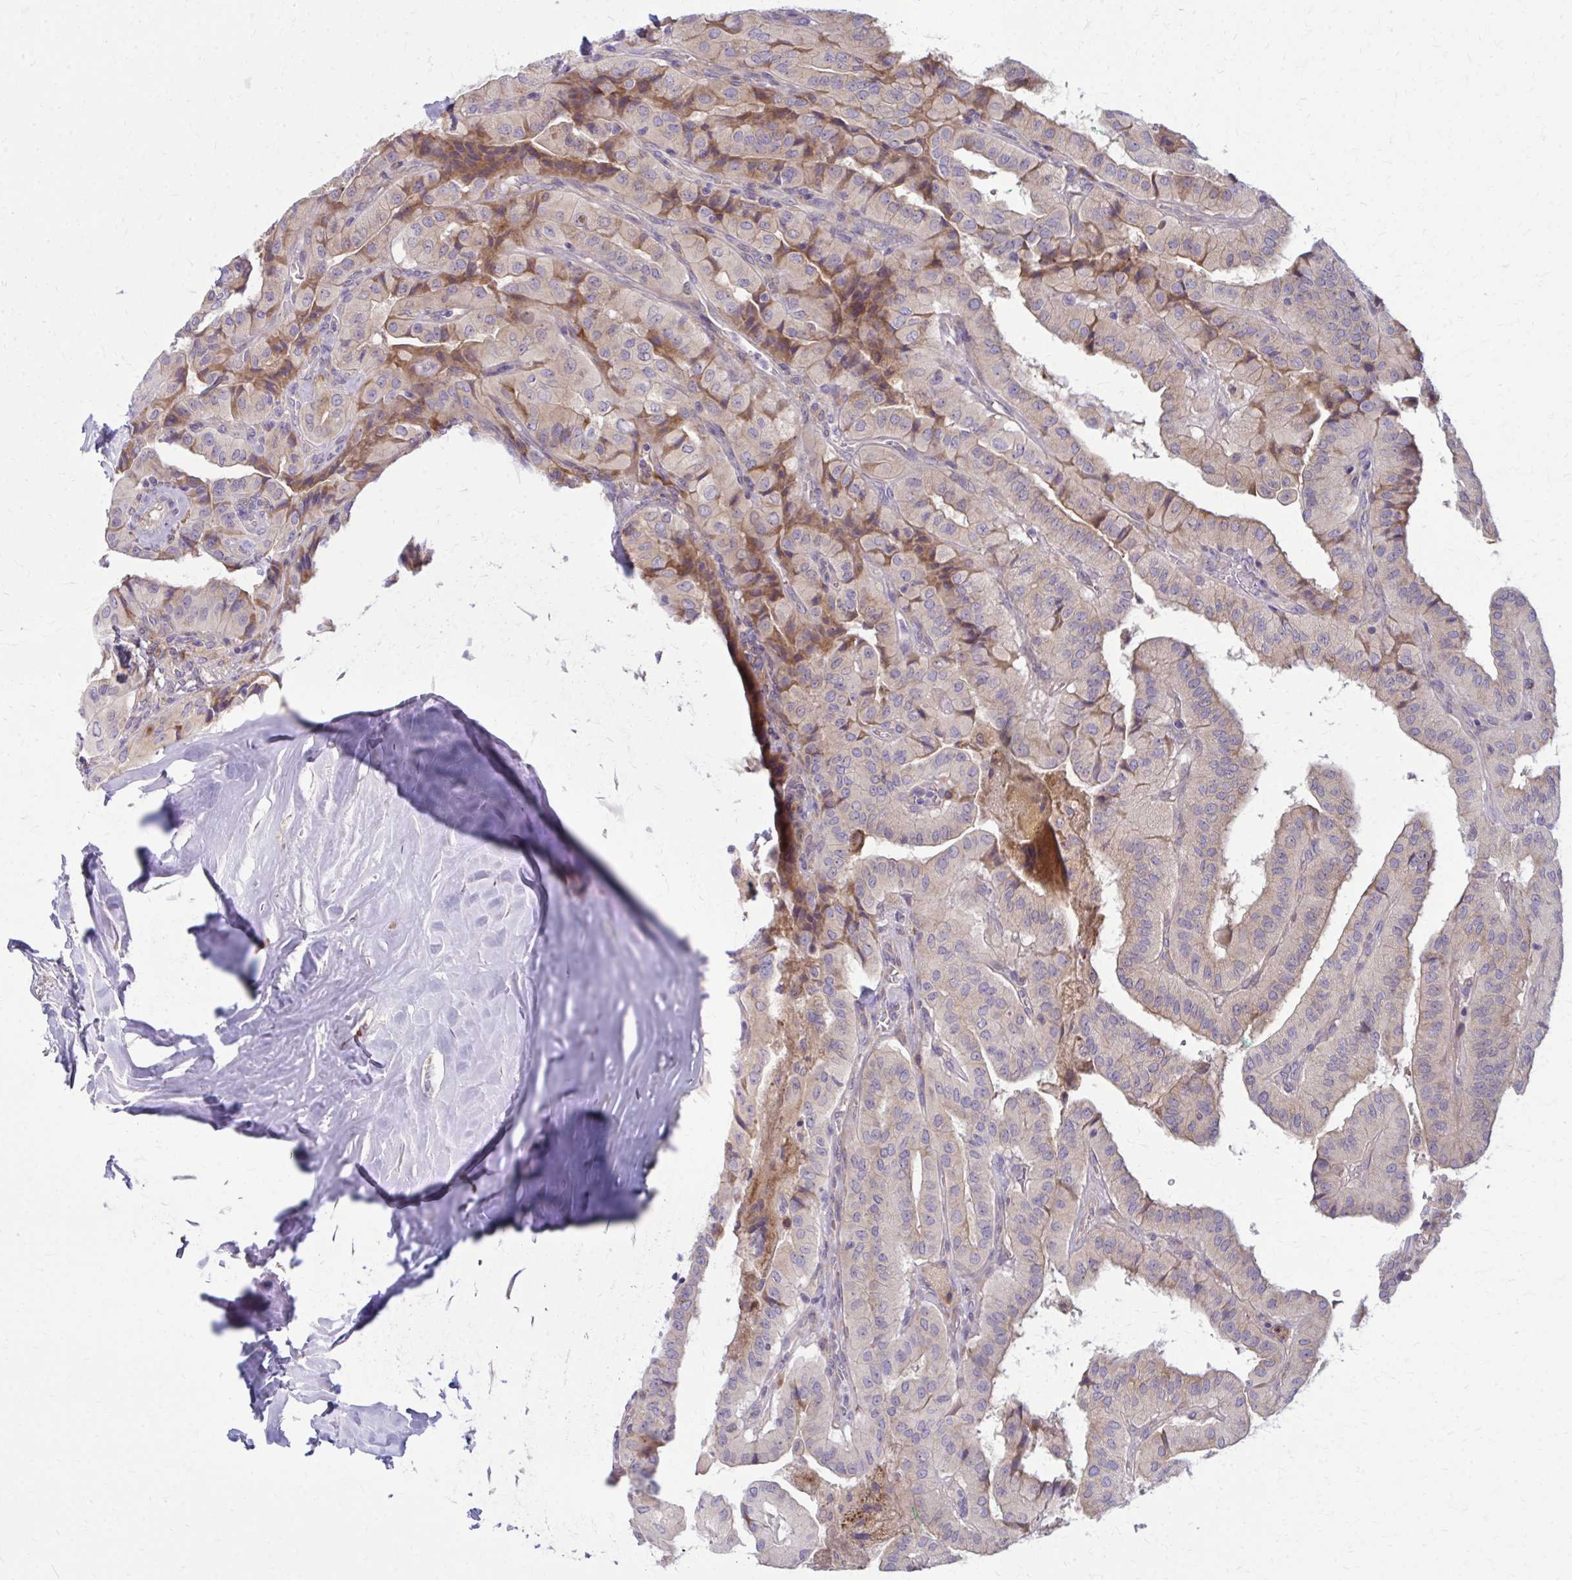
{"staining": {"intensity": "weak", "quantity": "25%-75%", "location": "cytoplasmic/membranous"}, "tissue": "thyroid cancer", "cell_type": "Tumor cells", "image_type": "cancer", "snomed": [{"axis": "morphology", "description": "Normal tissue, NOS"}, {"axis": "morphology", "description": "Papillary adenocarcinoma, NOS"}, {"axis": "topography", "description": "Thyroid gland"}], "caption": "Immunohistochemistry micrograph of neoplastic tissue: human papillary adenocarcinoma (thyroid) stained using IHC shows low levels of weak protein expression localized specifically in the cytoplasmic/membranous of tumor cells, appearing as a cytoplasmic/membranous brown color.", "gene": "CEMP1", "patient": {"sex": "female", "age": 59}}